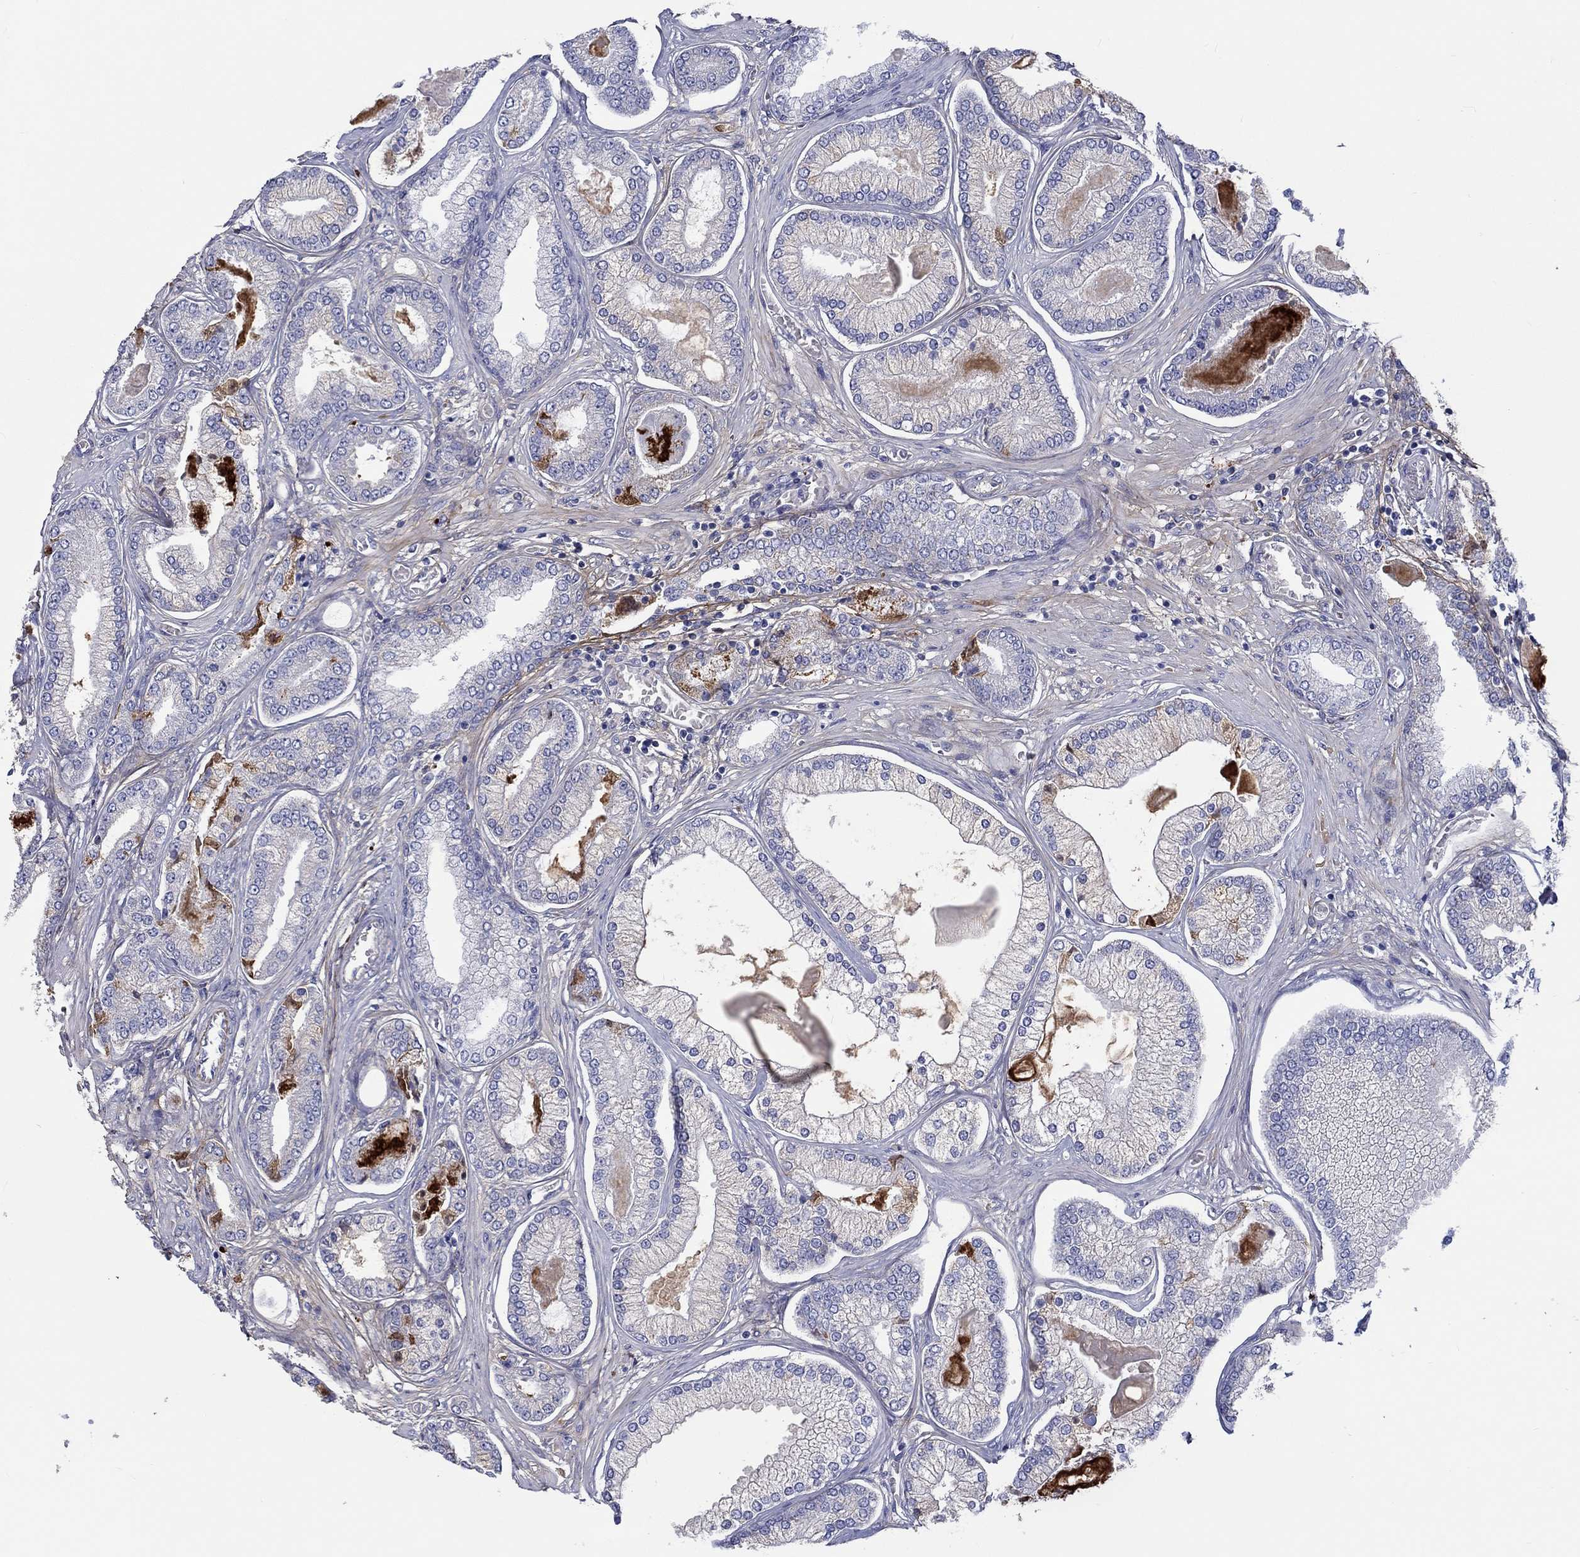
{"staining": {"intensity": "negative", "quantity": "none", "location": "none"}, "tissue": "prostate cancer", "cell_type": "Tumor cells", "image_type": "cancer", "snomed": [{"axis": "morphology", "description": "Adenocarcinoma, Low grade"}, {"axis": "topography", "description": "Prostate"}], "caption": "Immunohistochemistry histopathology image of neoplastic tissue: human prostate cancer (adenocarcinoma (low-grade)) stained with DAB (3,3'-diaminobenzidine) demonstrates no significant protein positivity in tumor cells.", "gene": "TGFBI", "patient": {"sex": "male", "age": 57}}